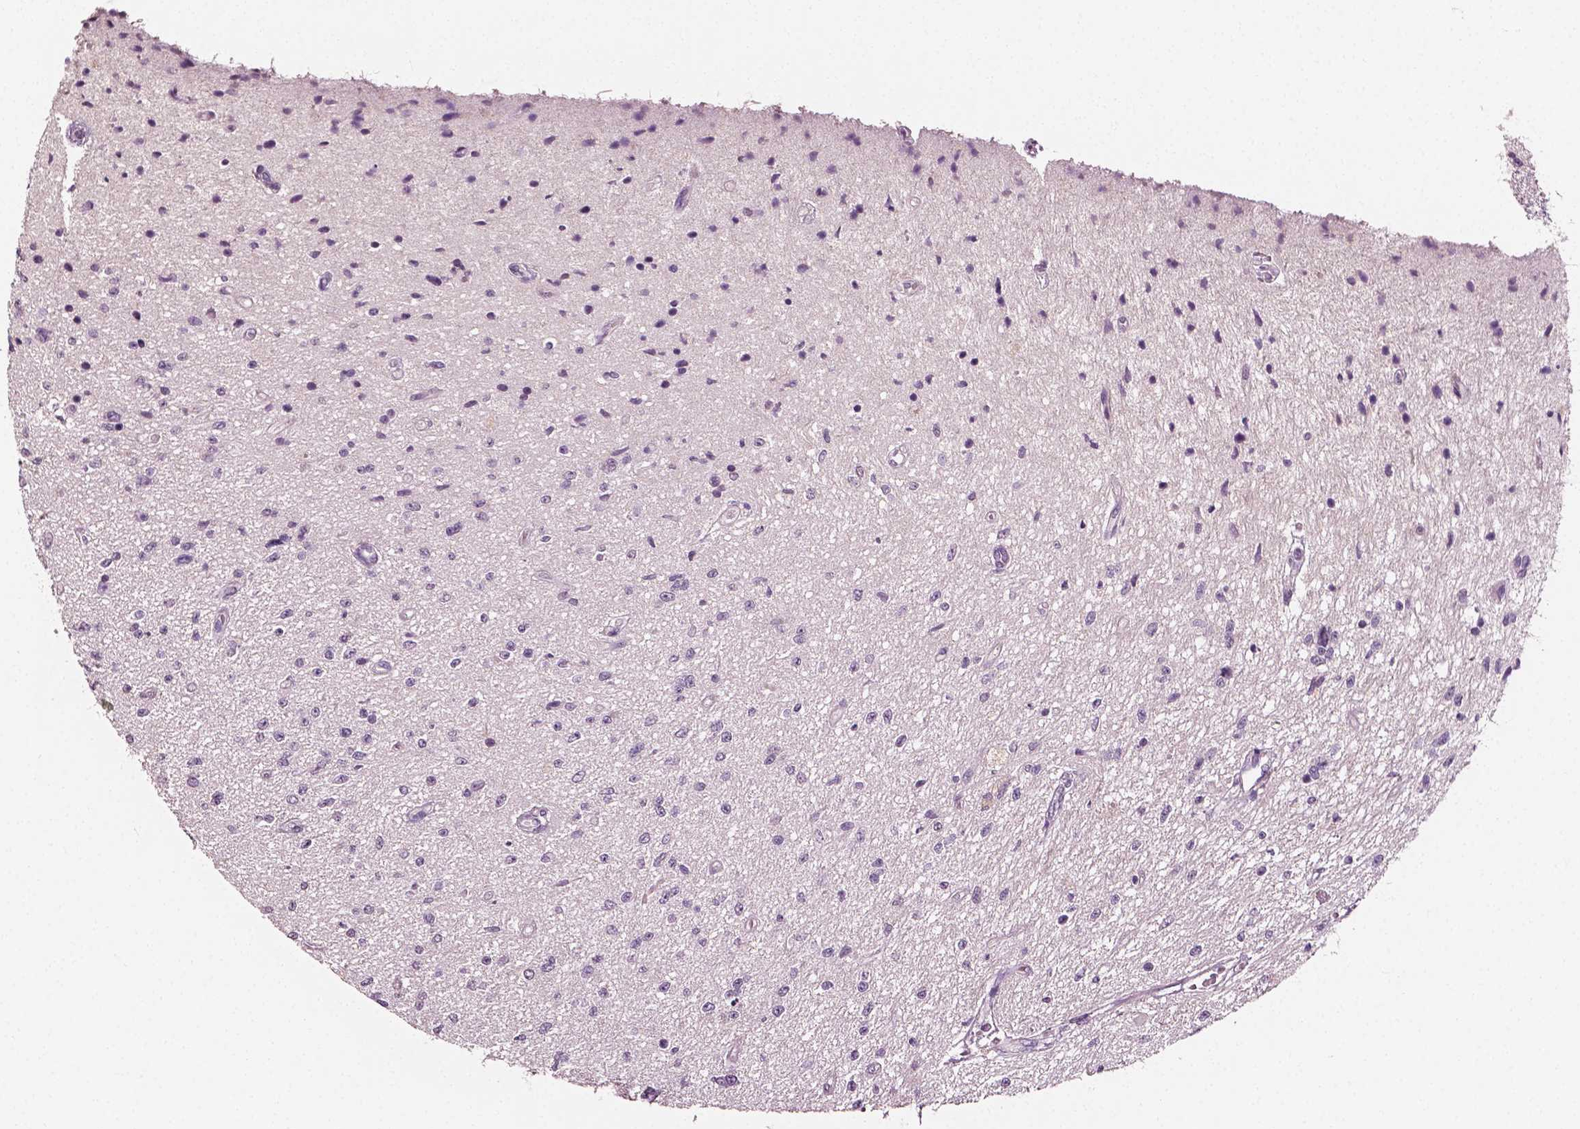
{"staining": {"intensity": "negative", "quantity": "none", "location": "none"}, "tissue": "glioma", "cell_type": "Tumor cells", "image_type": "cancer", "snomed": [{"axis": "morphology", "description": "Glioma, malignant, Low grade"}, {"axis": "topography", "description": "Cerebellum"}], "caption": "A photomicrograph of glioma stained for a protein displays no brown staining in tumor cells.", "gene": "PLA2R1", "patient": {"sex": "female", "age": 14}}